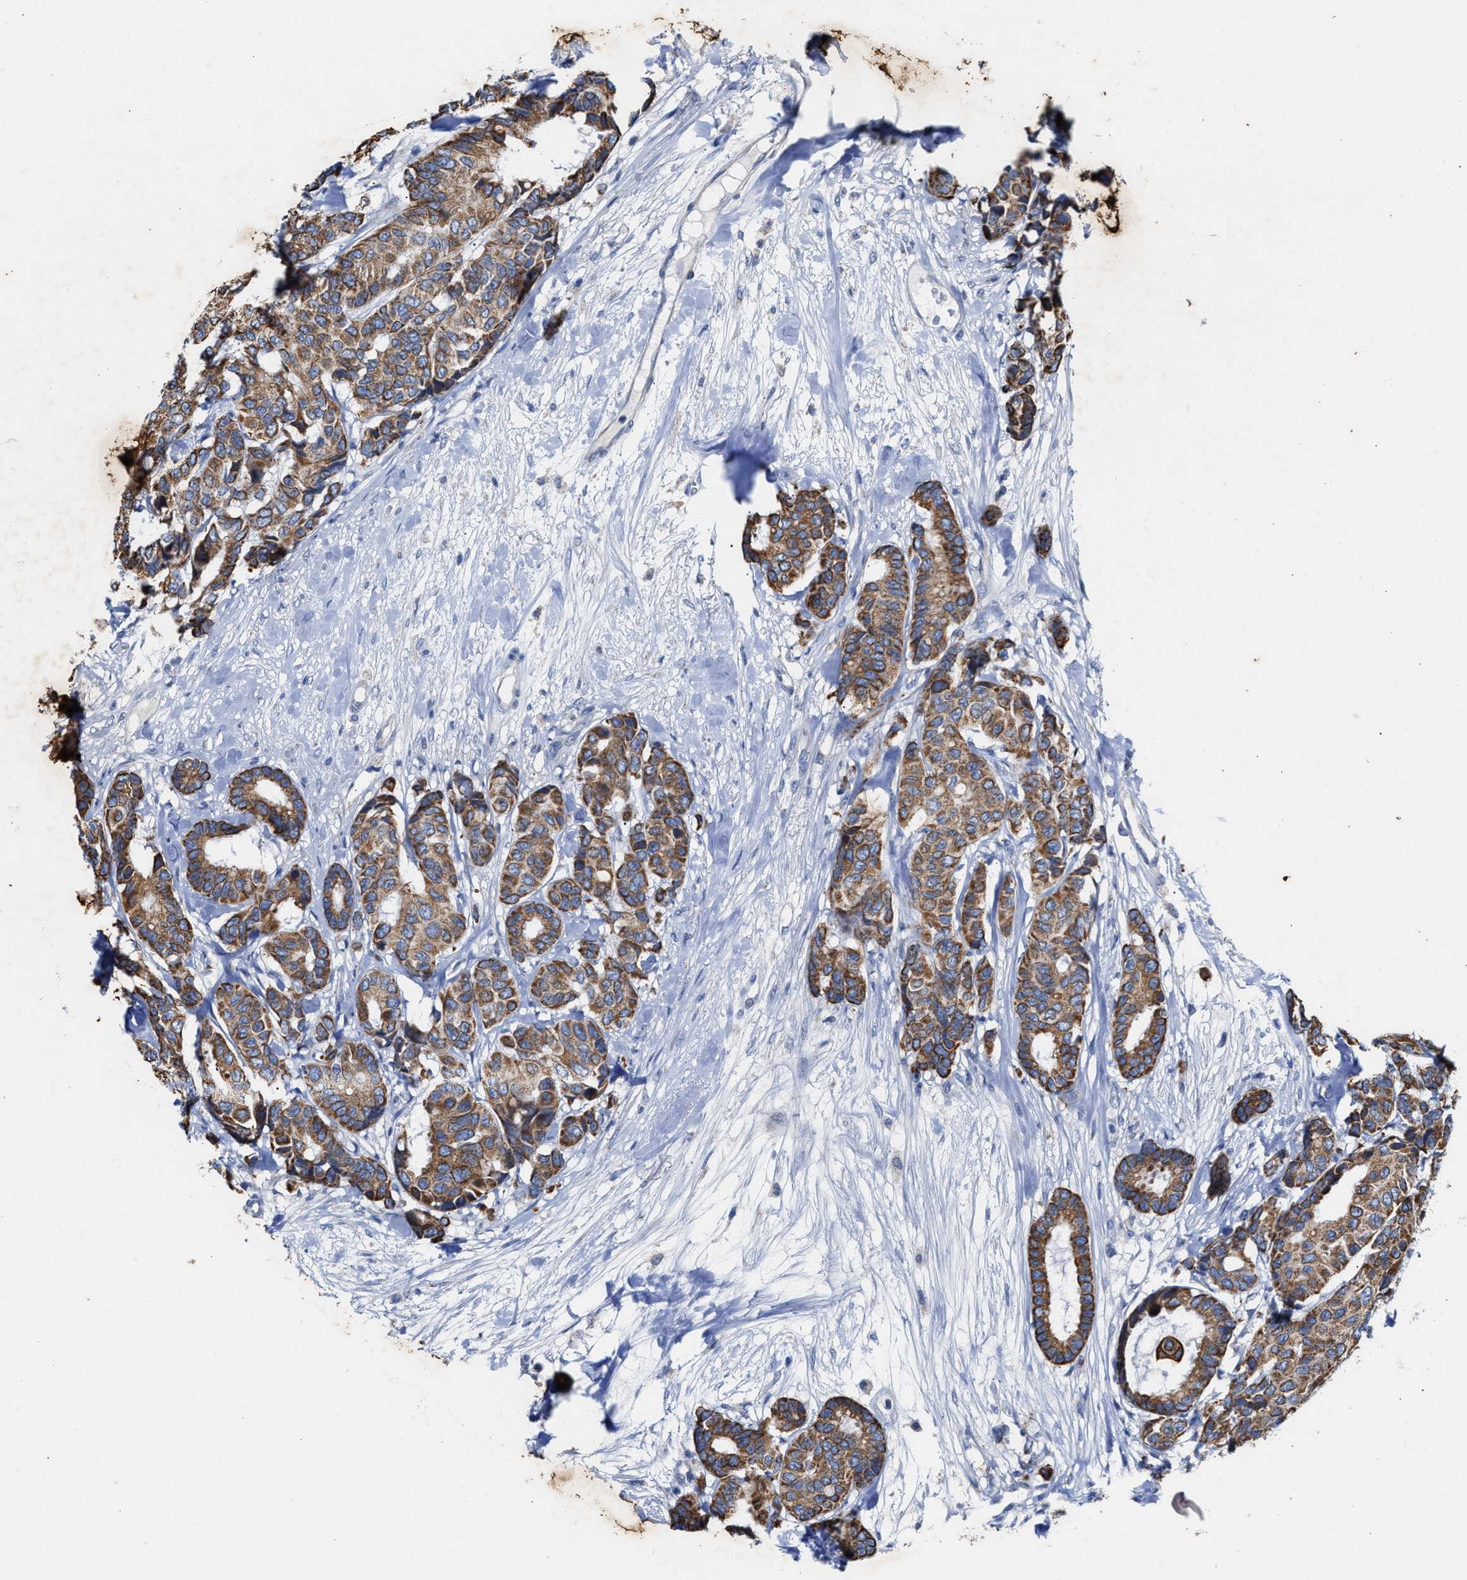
{"staining": {"intensity": "moderate", "quantity": ">75%", "location": "cytoplasmic/membranous"}, "tissue": "breast cancer", "cell_type": "Tumor cells", "image_type": "cancer", "snomed": [{"axis": "morphology", "description": "Duct carcinoma"}, {"axis": "topography", "description": "Breast"}], "caption": "Immunohistochemistry (IHC) staining of breast cancer (invasive ductal carcinoma), which demonstrates medium levels of moderate cytoplasmic/membranous expression in approximately >75% of tumor cells indicating moderate cytoplasmic/membranous protein expression. The staining was performed using DAB (3,3'-diaminobenzidine) (brown) for protein detection and nuclei were counterstained in hematoxylin (blue).", "gene": "JAG1", "patient": {"sex": "female", "age": 87}}